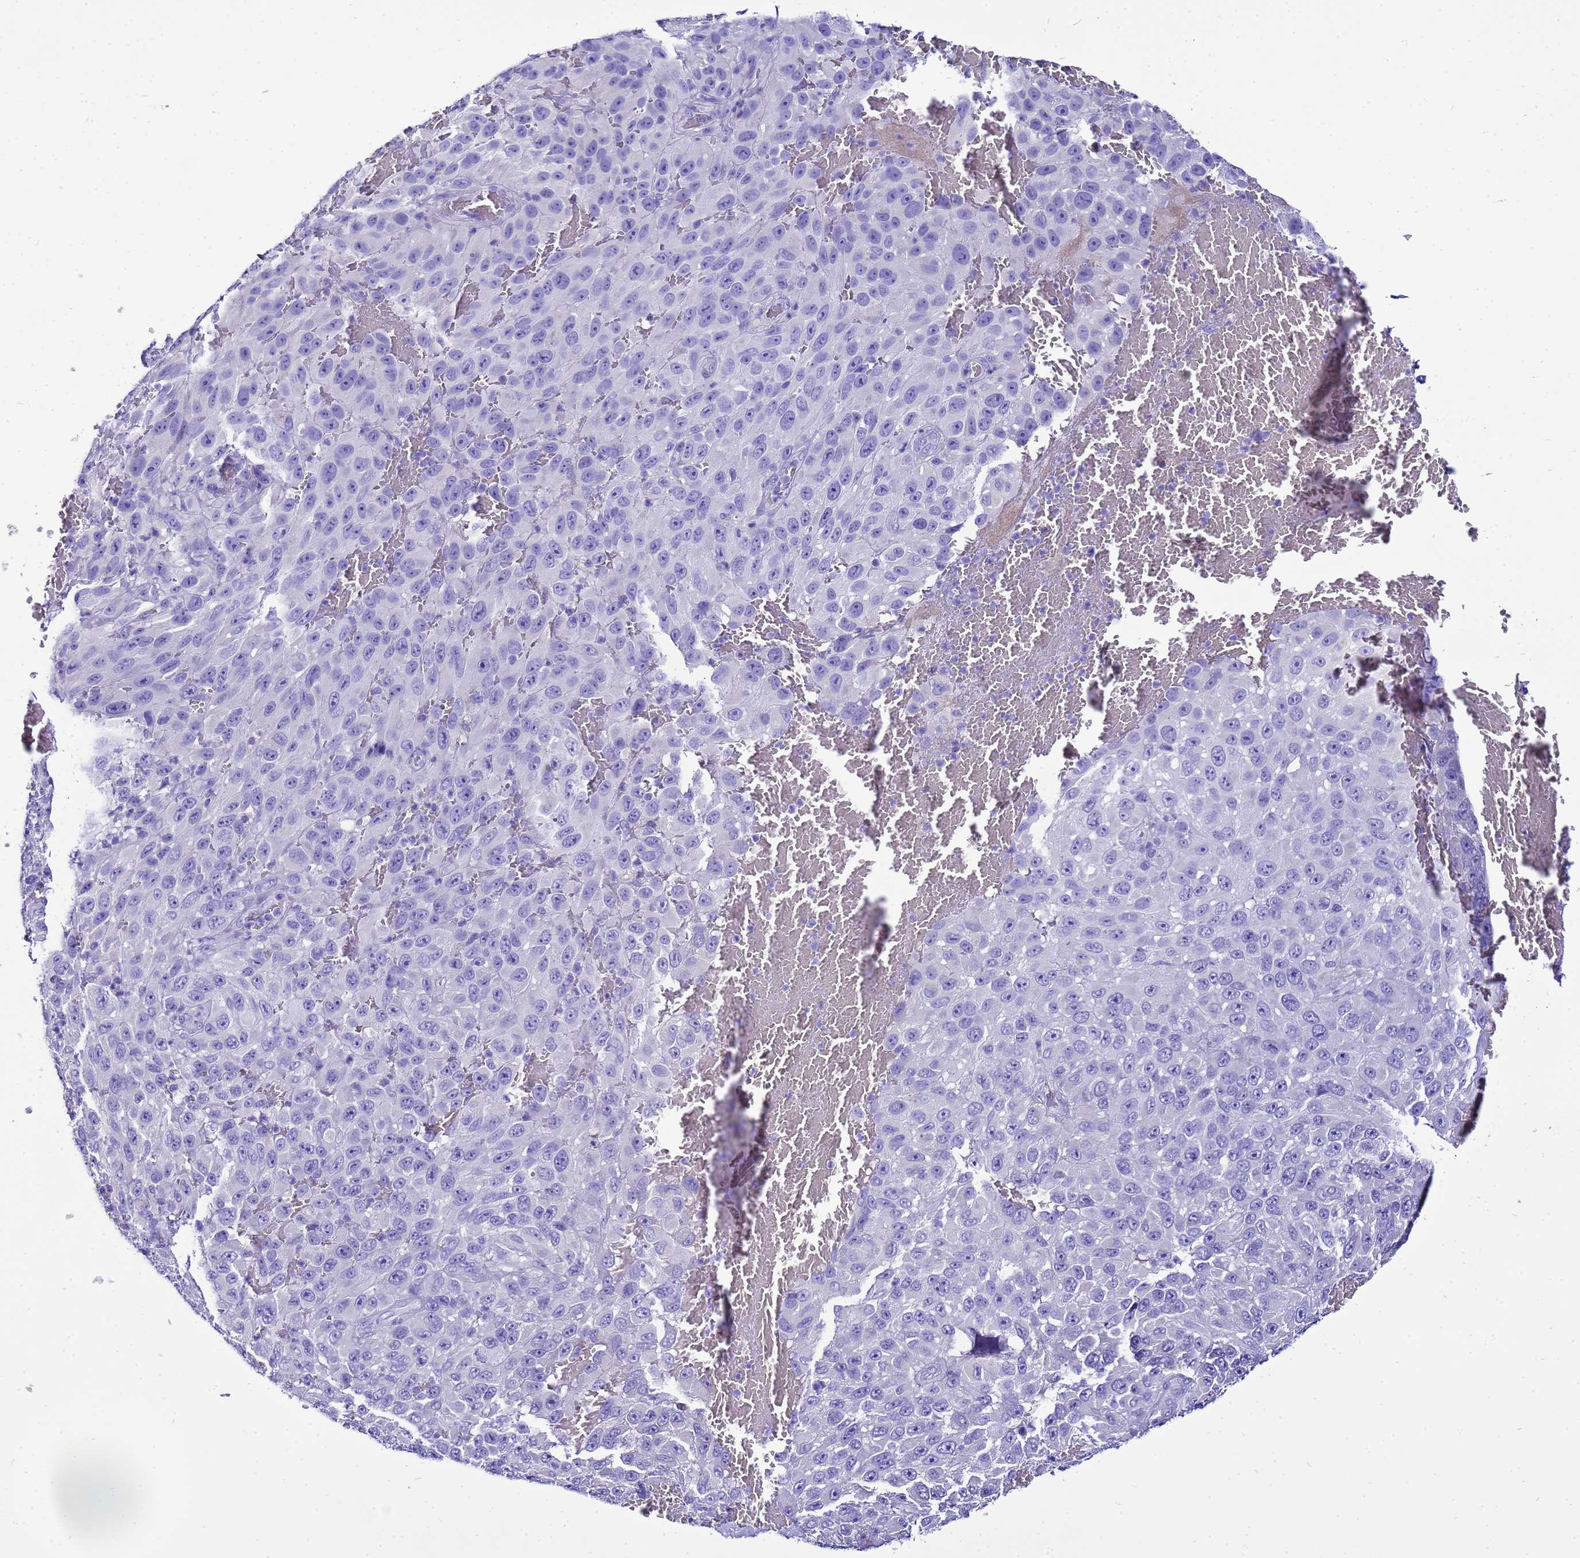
{"staining": {"intensity": "negative", "quantity": "none", "location": "none"}, "tissue": "melanoma", "cell_type": "Tumor cells", "image_type": "cancer", "snomed": [{"axis": "morphology", "description": "Normal tissue, NOS"}, {"axis": "morphology", "description": "Malignant melanoma, NOS"}, {"axis": "topography", "description": "Skin"}], "caption": "Photomicrograph shows no significant protein staining in tumor cells of melanoma. The staining was performed using DAB to visualize the protein expression in brown, while the nuclei were stained in blue with hematoxylin (Magnification: 20x).", "gene": "BEST2", "patient": {"sex": "female", "age": 96}}